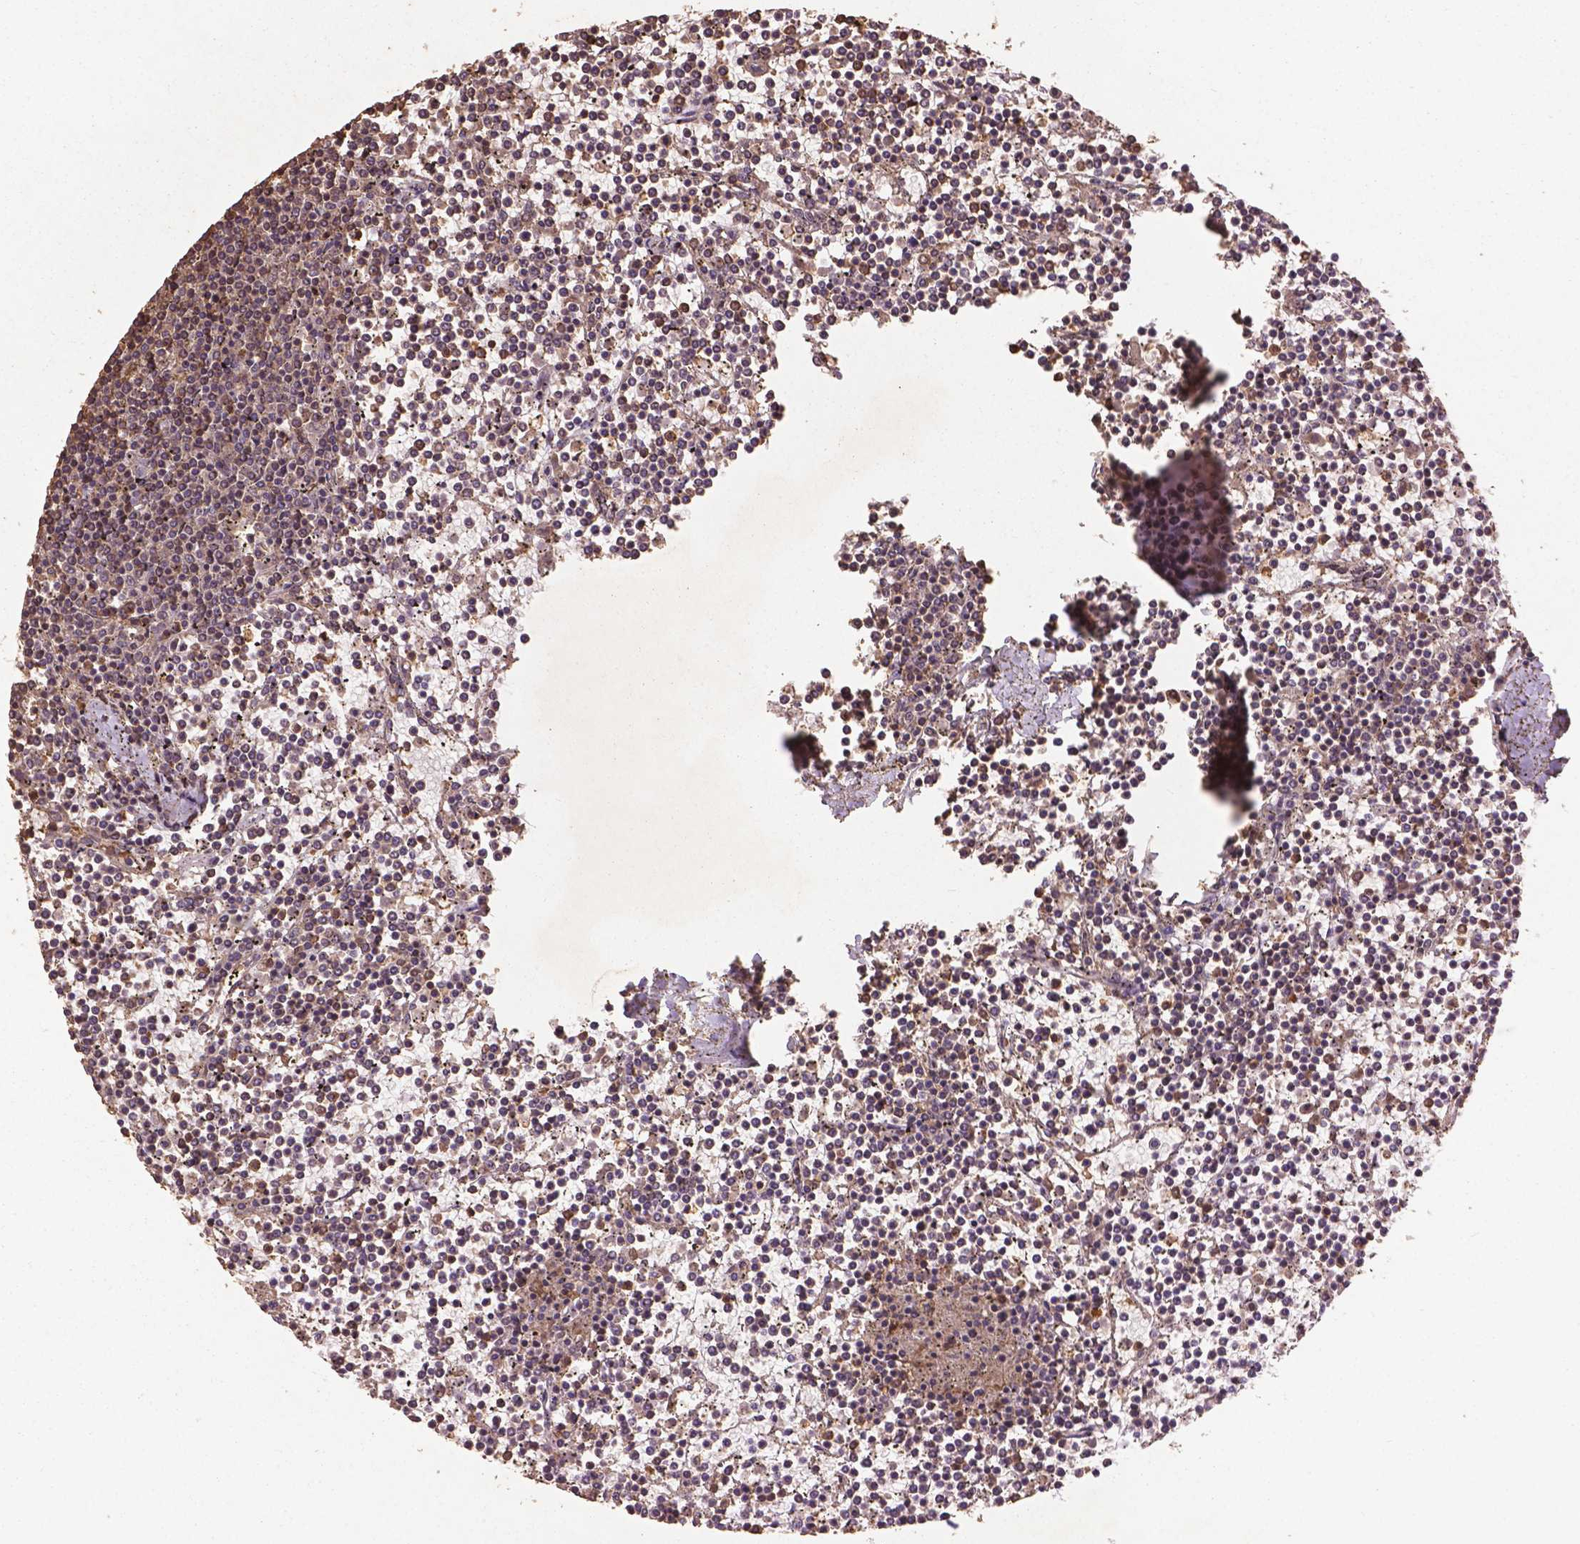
{"staining": {"intensity": "weak", "quantity": ">75%", "location": "cytoplasmic/membranous"}, "tissue": "lymphoma", "cell_type": "Tumor cells", "image_type": "cancer", "snomed": [{"axis": "morphology", "description": "Malignant lymphoma, non-Hodgkin's type, Low grade"}, {"axis": "topography", "description": "Spleen"}], "caption": "This is a photomicrograph of immunohistochemistry (IHC) staining of lymphoma, which shows weak staining in the cytoplasmic/membranous of tumor cells.", "gene": "BABAM1", "patient": {"sex": "female", "age": 19}}